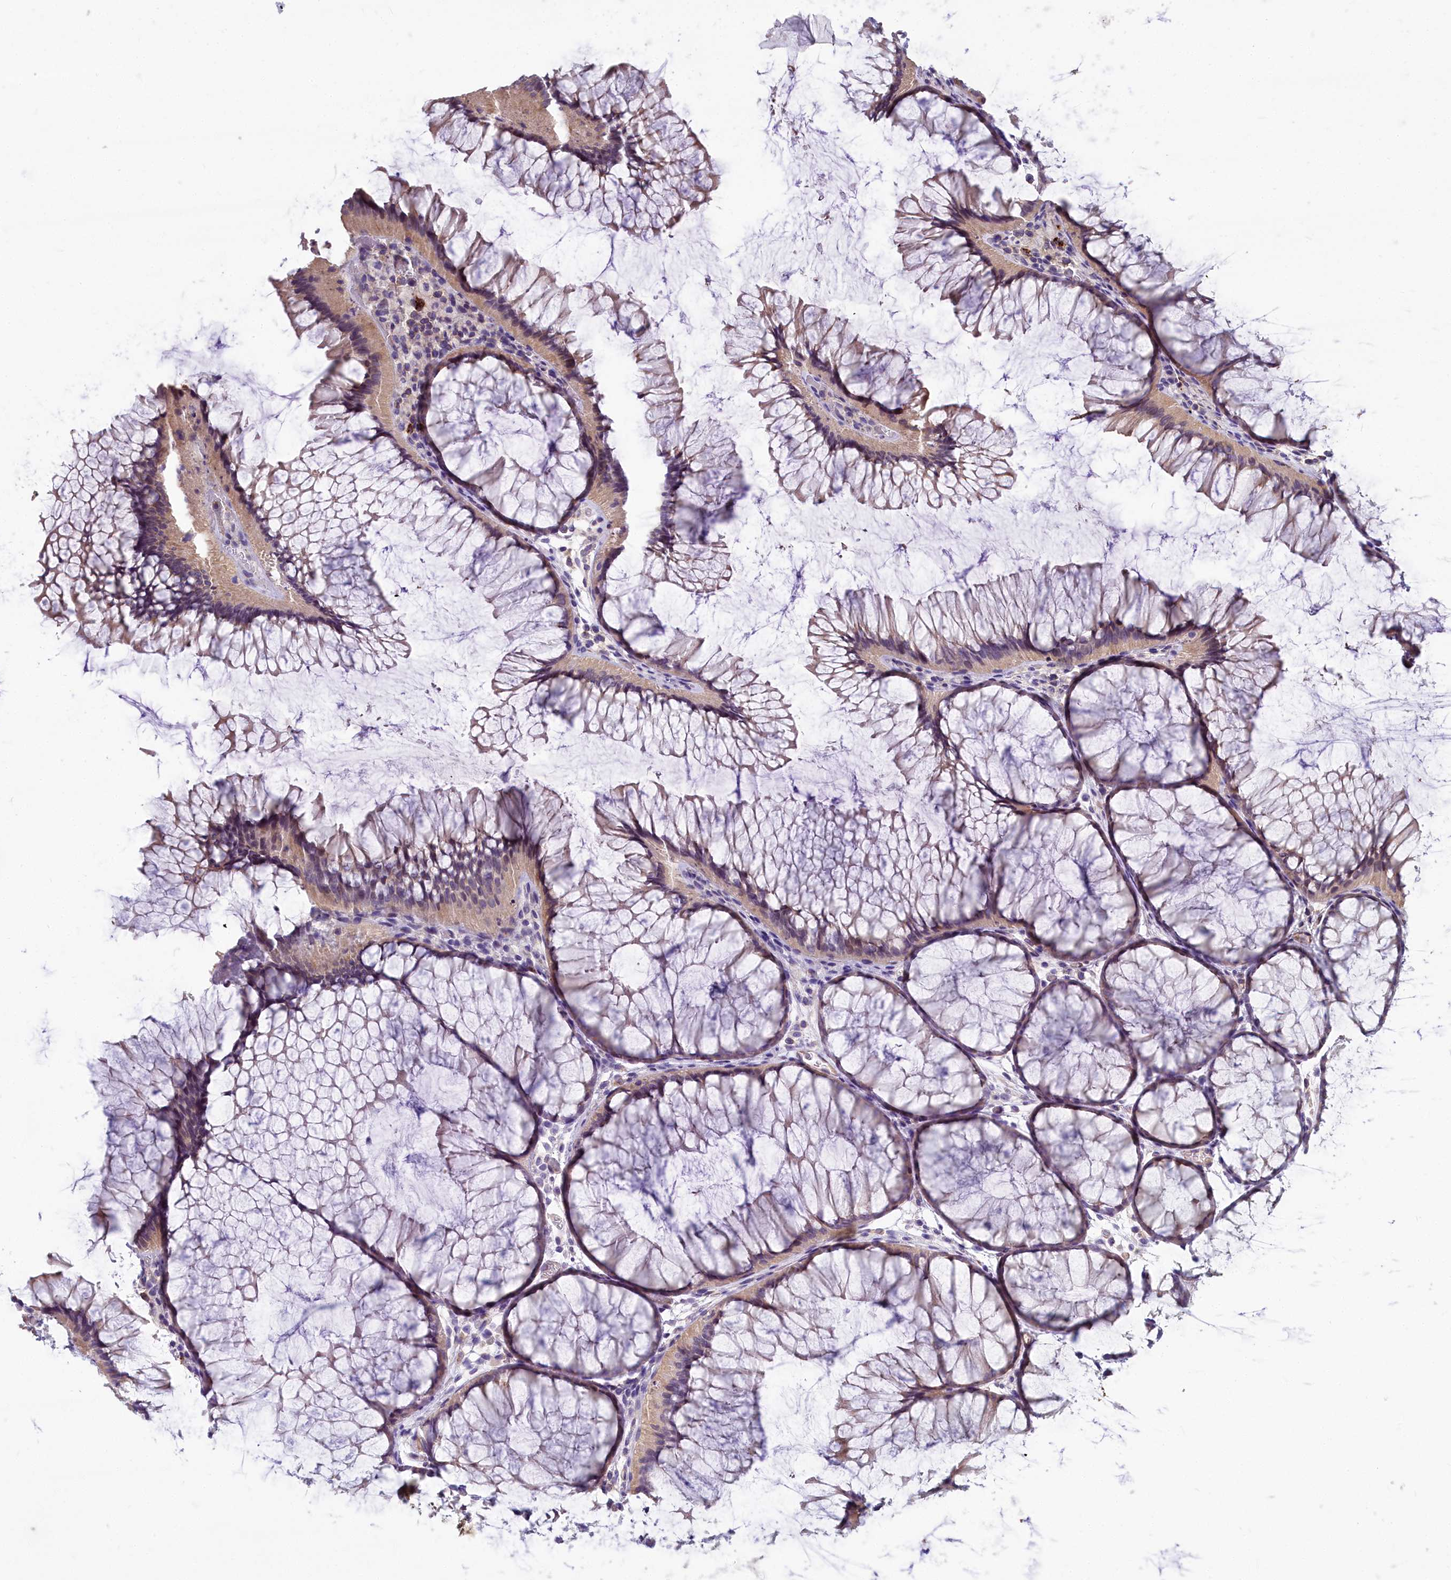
{"staining": {"intensity": "weak", "quantity": ">75%", "location": "cytoplasmic/membranous,nuclear"}, "tissue": "colon", "cell_type": "Endothelial cells", "image_type": "normal", "snomed": [{"axis": "morphology", "description": "Normal tissue, NOS"}, {"axis": "topography", "description": "Colon"}], "caption": "The micrograph demonstrates a brown stain indicating the presence of a protein in the cytoplasmic/membranous,nuclear of endothelial cells in colon.", "gene": "HLA", "patient": {"sex": "female", "age": 82}}